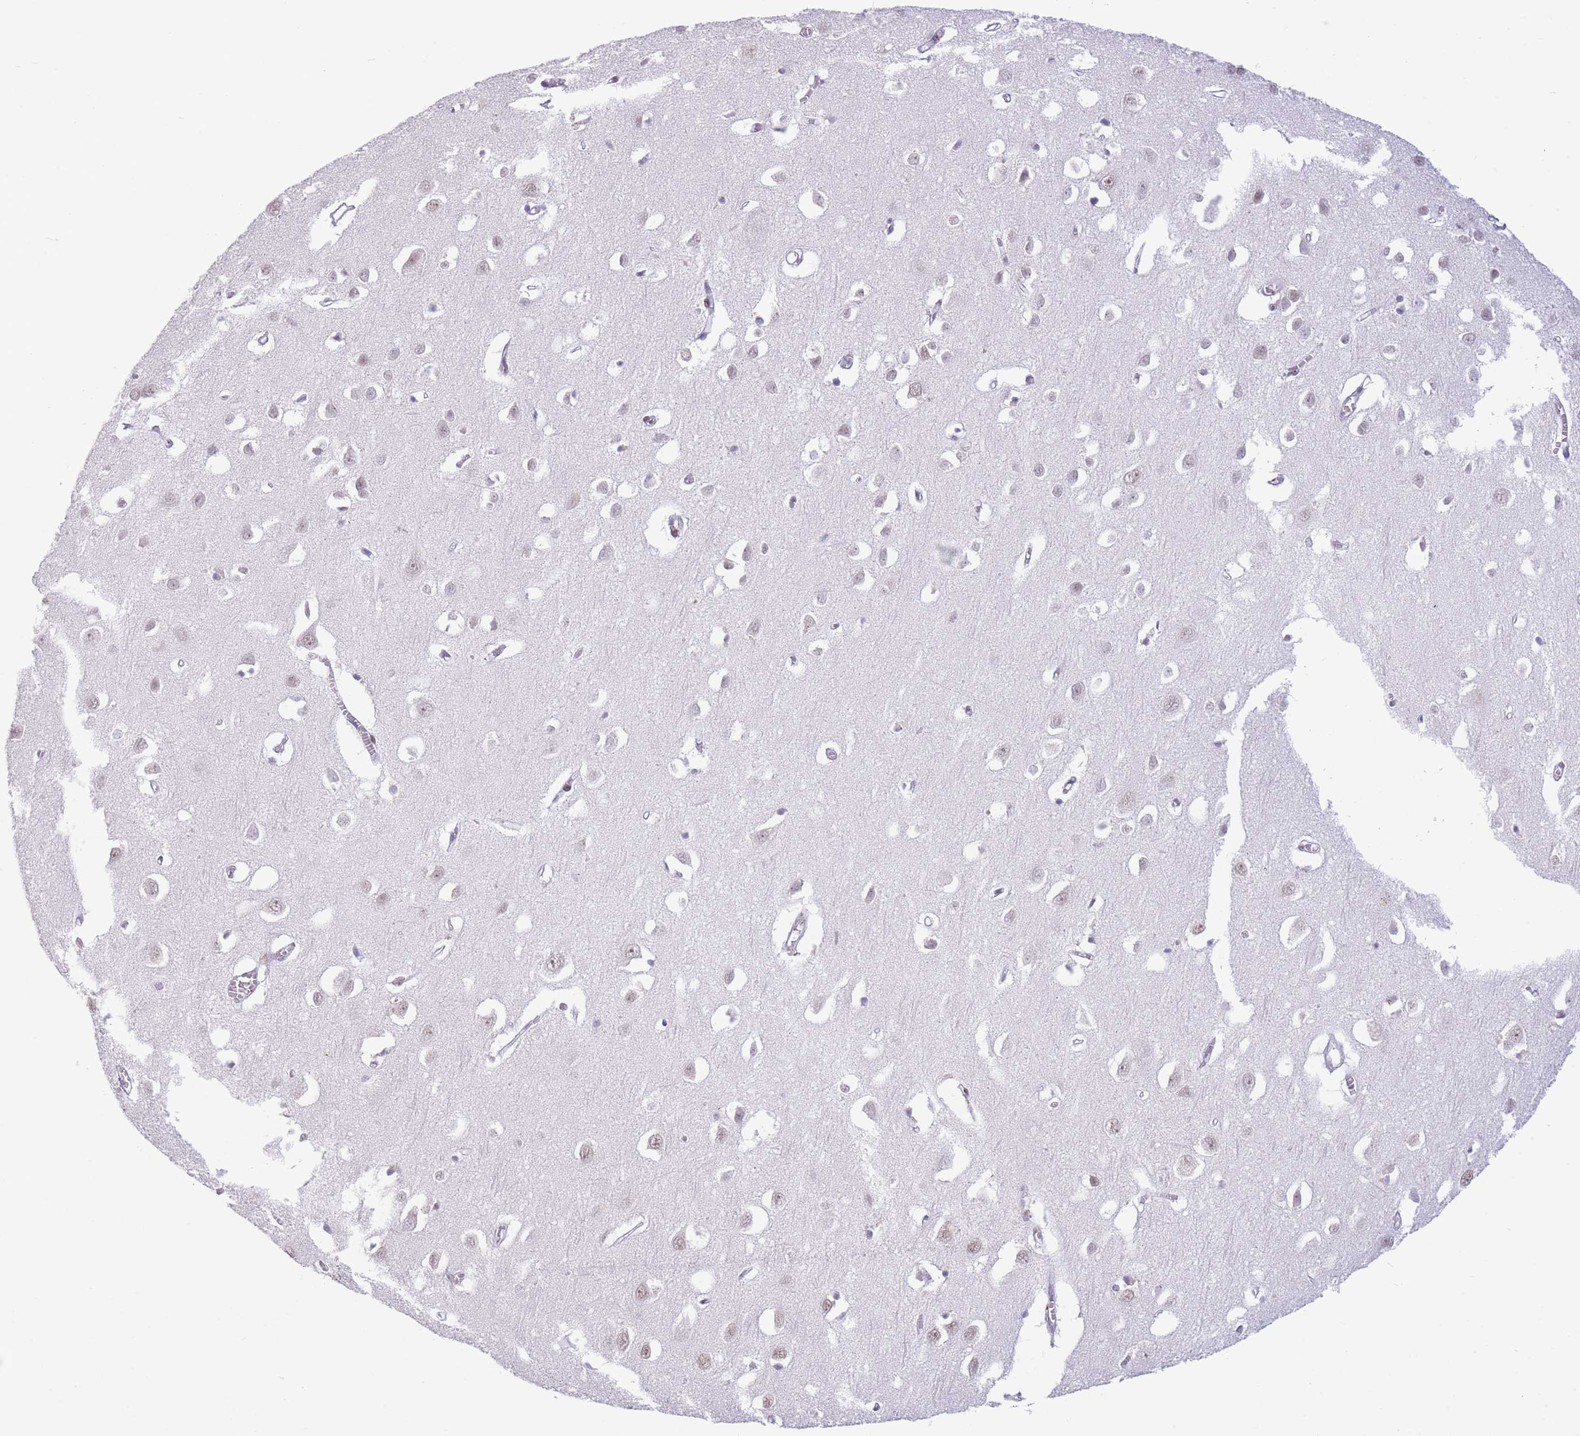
{"staining": {"intensity": "negative", "quantity": "none", "location": "none"}, "tissue": "cerebral cortex", "cell_type": "Endothelial cells", "image_type": "normal", "snomed": [{"axis": "morphology", "description": "Normal tissue, NOS"}, {"axis": "topography", "description": "Cerebral cortex"}], "caption": "This is an immunohistochemistry micrograph of benign cerebral cortex. There is no expression in endothelial cells.", "gene": "INO80C", "patient": {"sex": "female", "age": 64}}